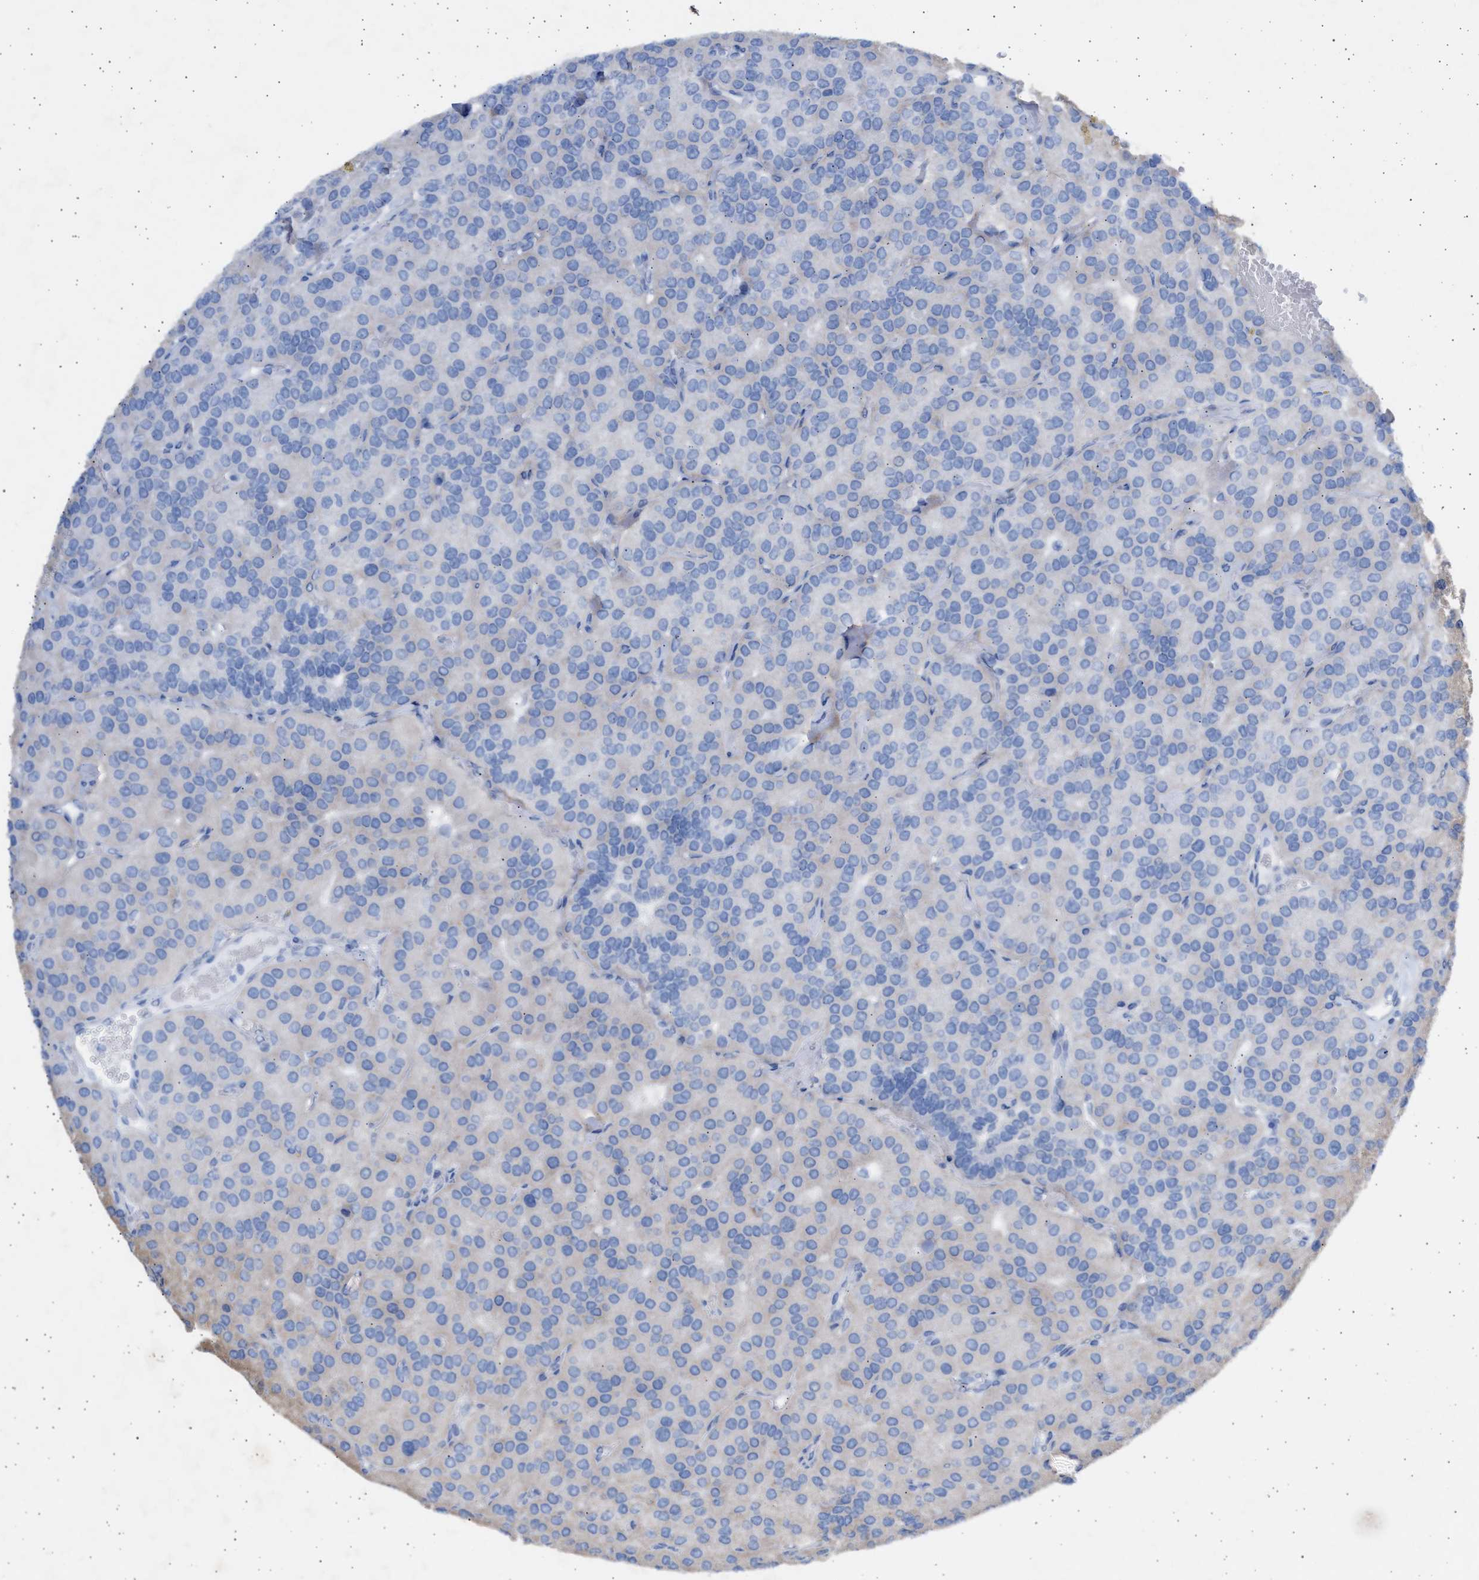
{"staining": {"intensity": "negative", "quantity": "none", "location": "none"}, "tissue": "parathyroid gland", "cell_type": "Glandular cells", "image_type": "normal", "snomed": [{"axis": "morphology", "description": "Normal tissue, NOS"}, {"axis": "morphology", "description": "Adenoma, NOS"}, {"axis": "topography", "description": "Parathyroid gland"}], "caption": "A high-resolution micrograph shows IHC staining of benign parathyroid gland, which demonstrates no significant expression in glandular cells.", "gene": "NBR1", "patient": {"sex": "female", "age": 86}}